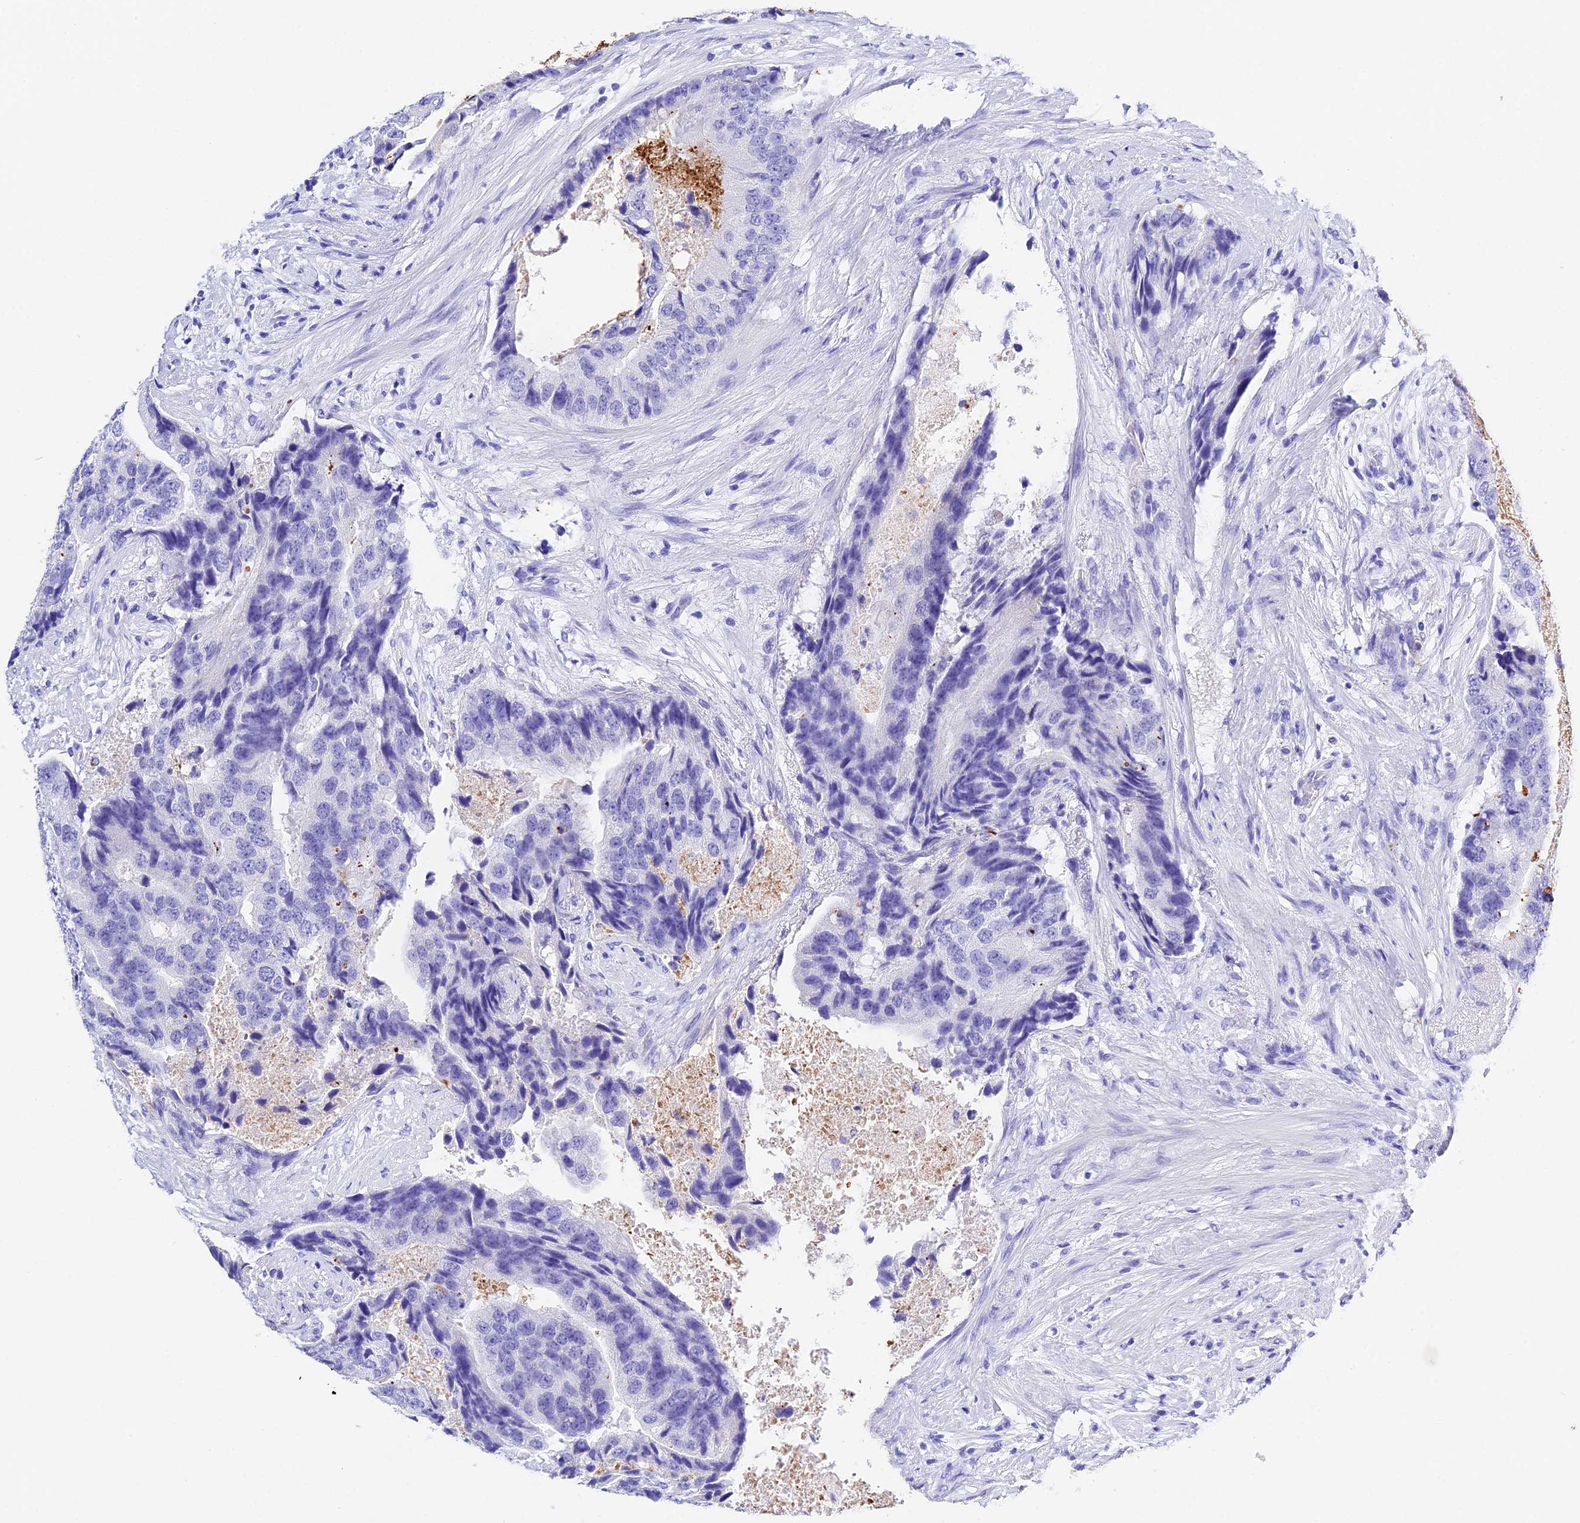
{"staining": {"intensity": "negative", "quantity": "none", "location": "none"}, "tissue": "prostate cancer", "cell_type": "Tumor cells", "image_type": "cancer", "snomed": [{"axis": "morphology", "description": "Adenocarcinoma, High grade"}, {"axis": "topography", "description": "Prostate"}], "caption": "Tumor cells are negative for brown protein staining in high-grade adenocarcinoma (prostate).", "gene": "PSG11", "patient": {"sex": "male", "age": 70}}